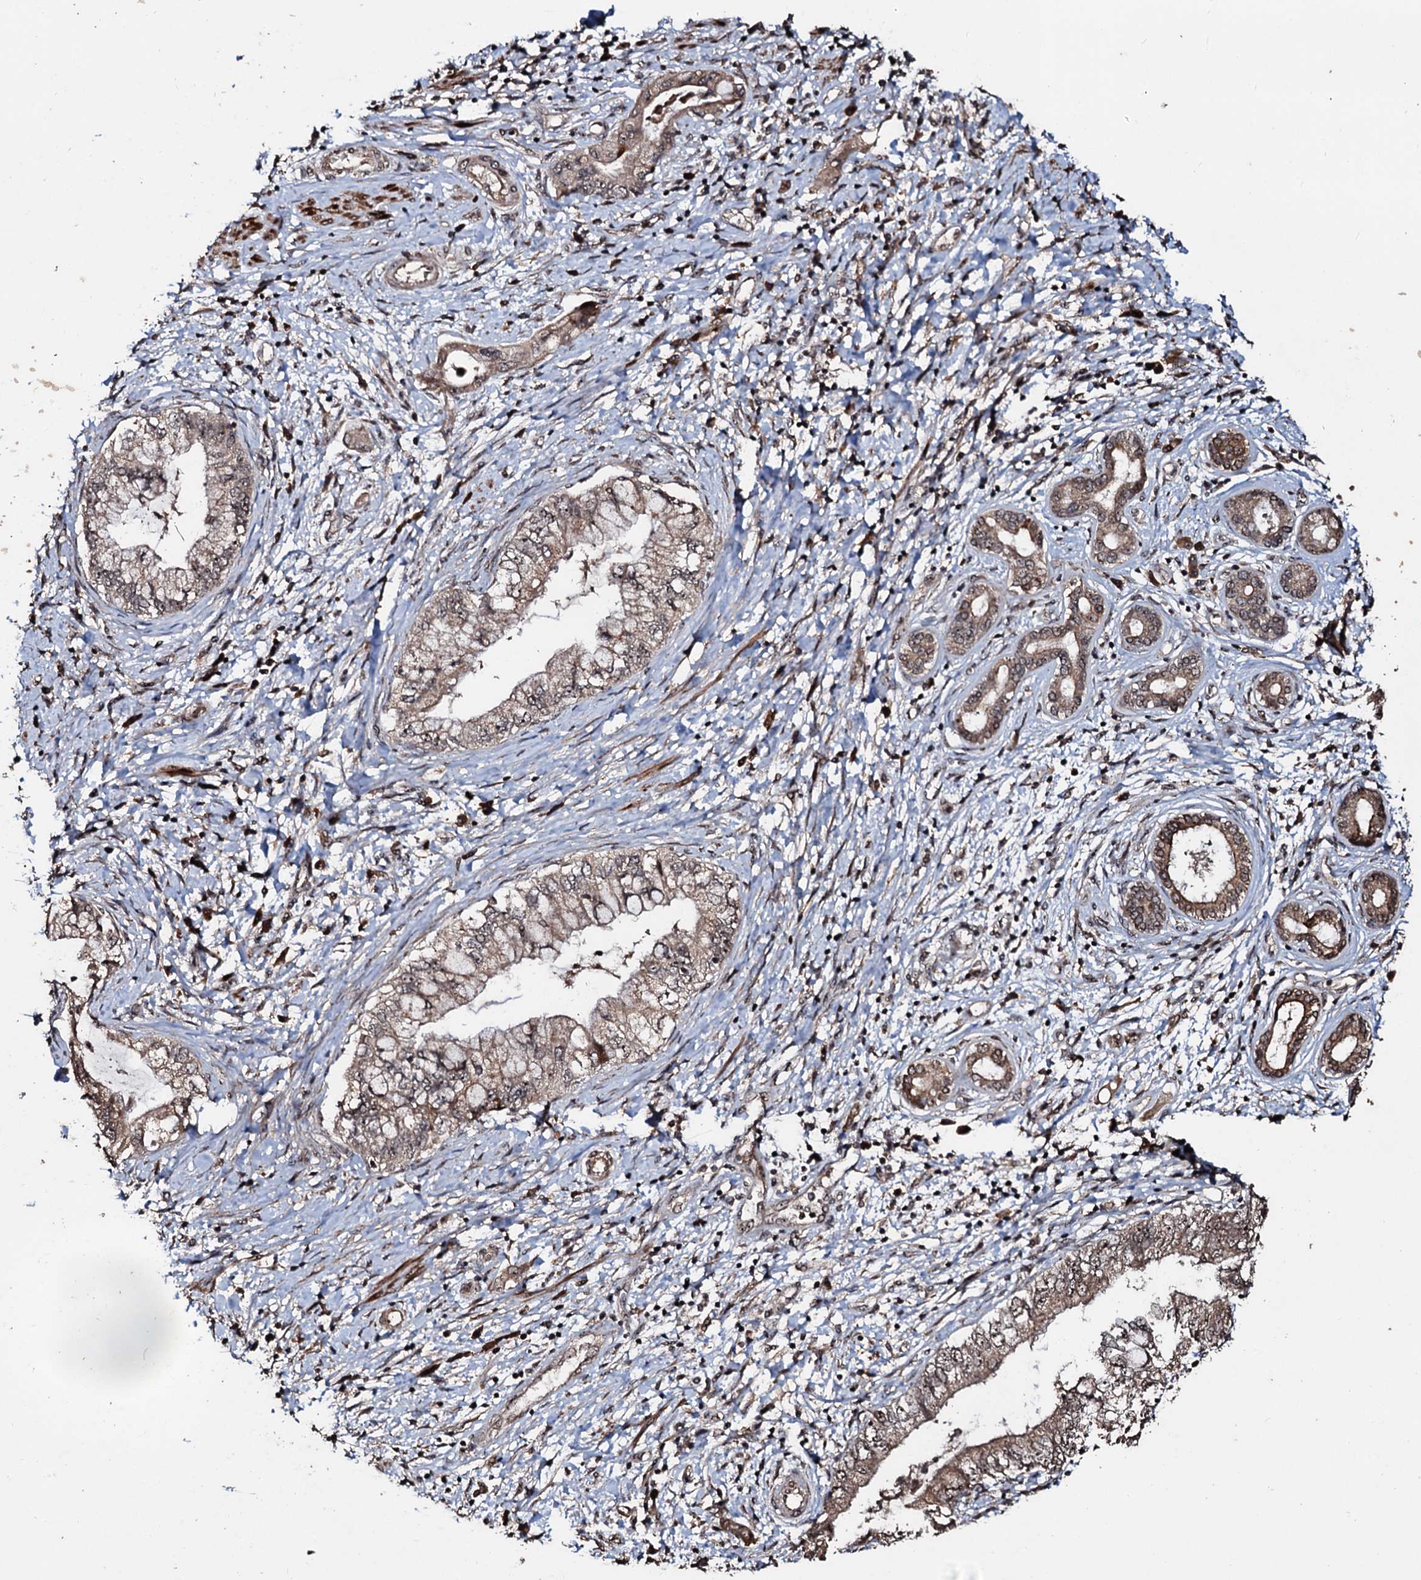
{"staining": {"intensity": "moderate", "quantity": ">75%", "location": "cytoplasmic/membranous,nuclear"}, "tissue": "pancreatic cancer", "cell_type": "Tumor cells", "image_type": "cancer", "snomed": [{"axis": "morphology", "description": "Adenocarcinoma, NOS"}, {"axis": "topography", "description": "Pancreas"}], "caption": "Pancreatic cancer (adenocarcinoma) tissue reveals moderate cytoplasmic/membranous and nuclear positivity in approximately >75% of tumor cells (brown staining indicates protein expression, while blue staining denotes nuclei).", "gene": "SUPT7L", "patient": {"sex": "female", "age": 73}}